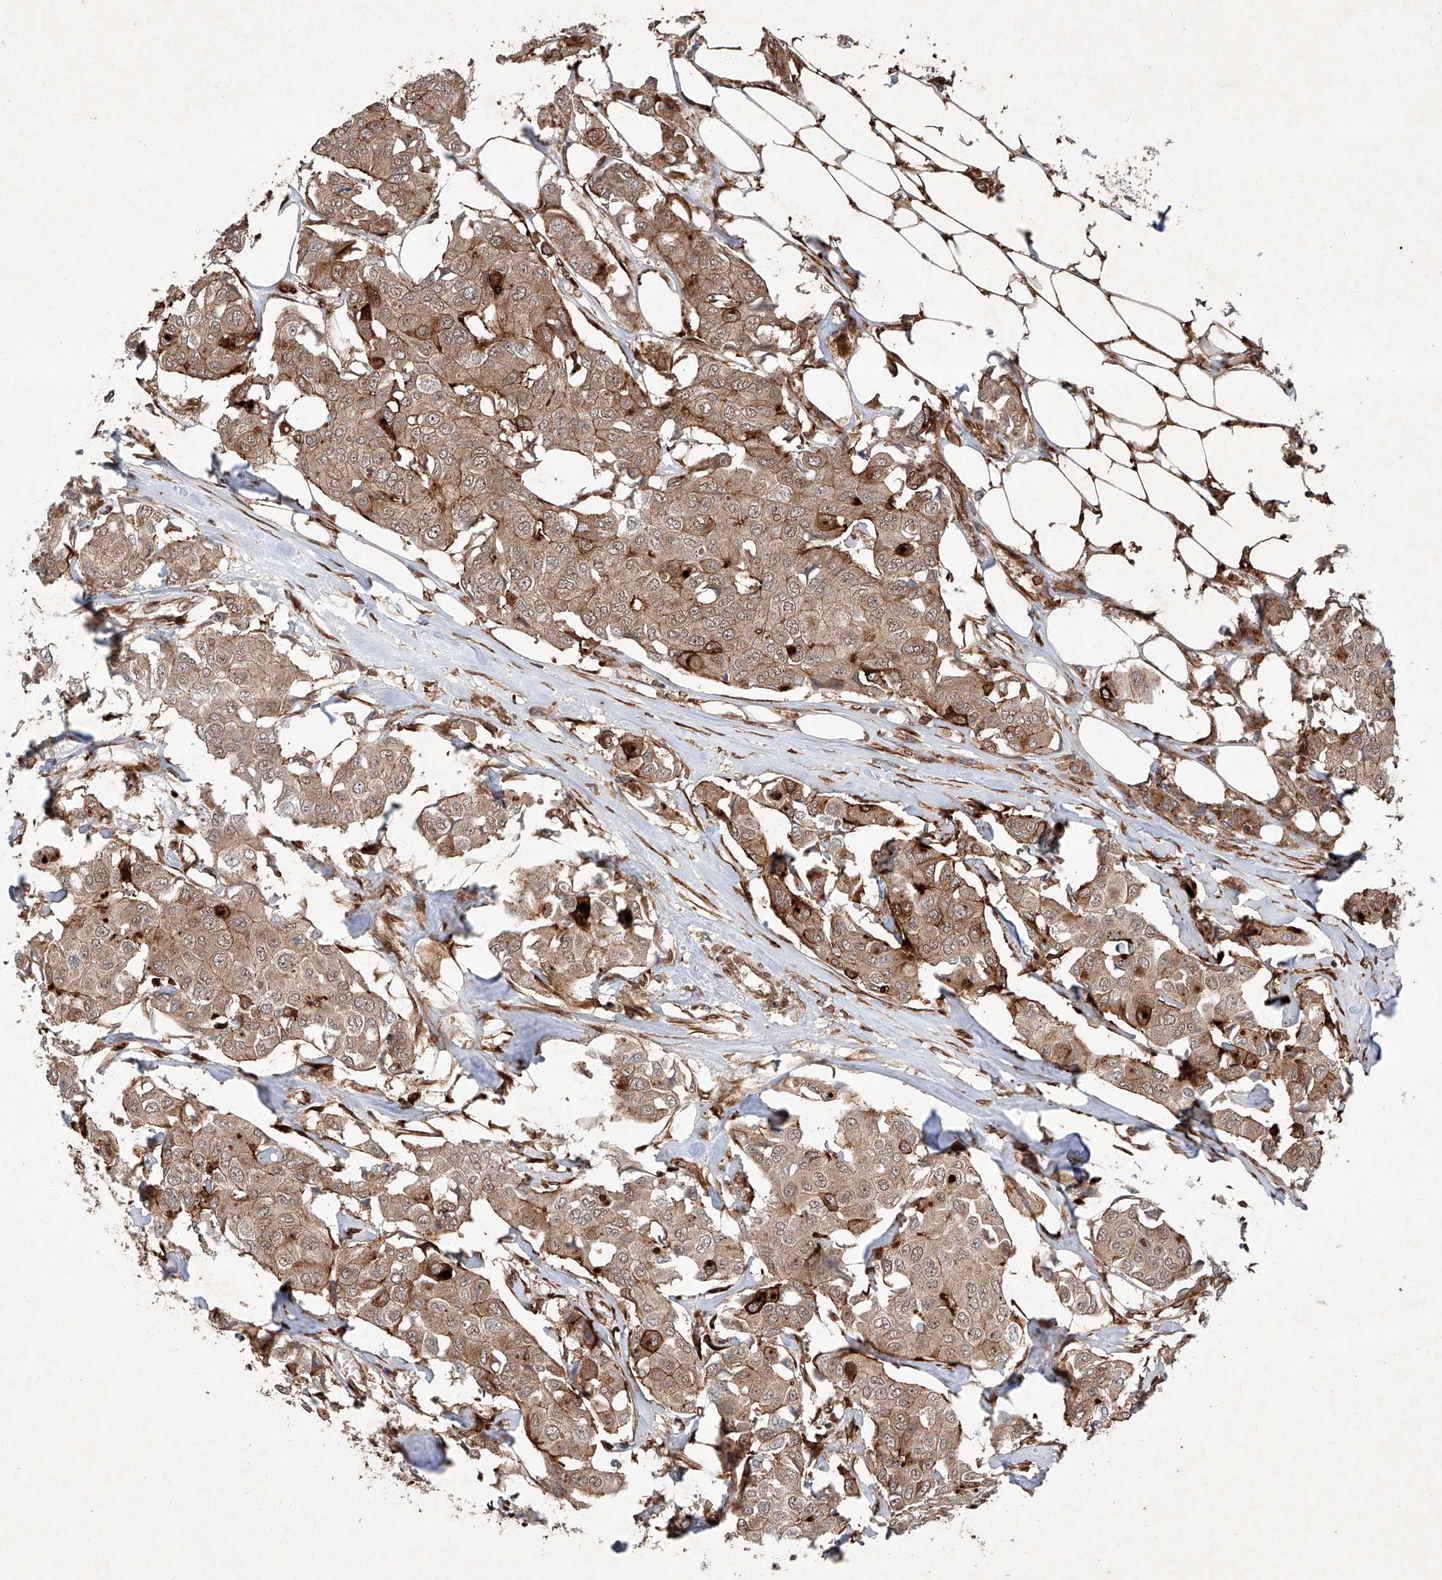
{"staining": {"intensity": "moderate", "quantity": ">75%", "location": "cytoplasmic/membranous"}, "tissue": "breast cancer", "cell_type": "Tumor cells", "image_type": "cancer", "snomed": [{"axis": "morphology", "description": "Duct carcinoma"}, {"axis": "topography", "description": "Breast"}], "caption": "Breast cancer (invasive ductal carcinoma) was stained to show a protein in brown. There is medium levels of moderate cytoplasmic/membranous staining in about >75% of tumor cells. Using DAB (brown) and hematoxylin (blue) stains, captured at high magnification using brightfield microscopy.", "gene": "ZFP28", "patient": {"sex": "female", "age": 80}}